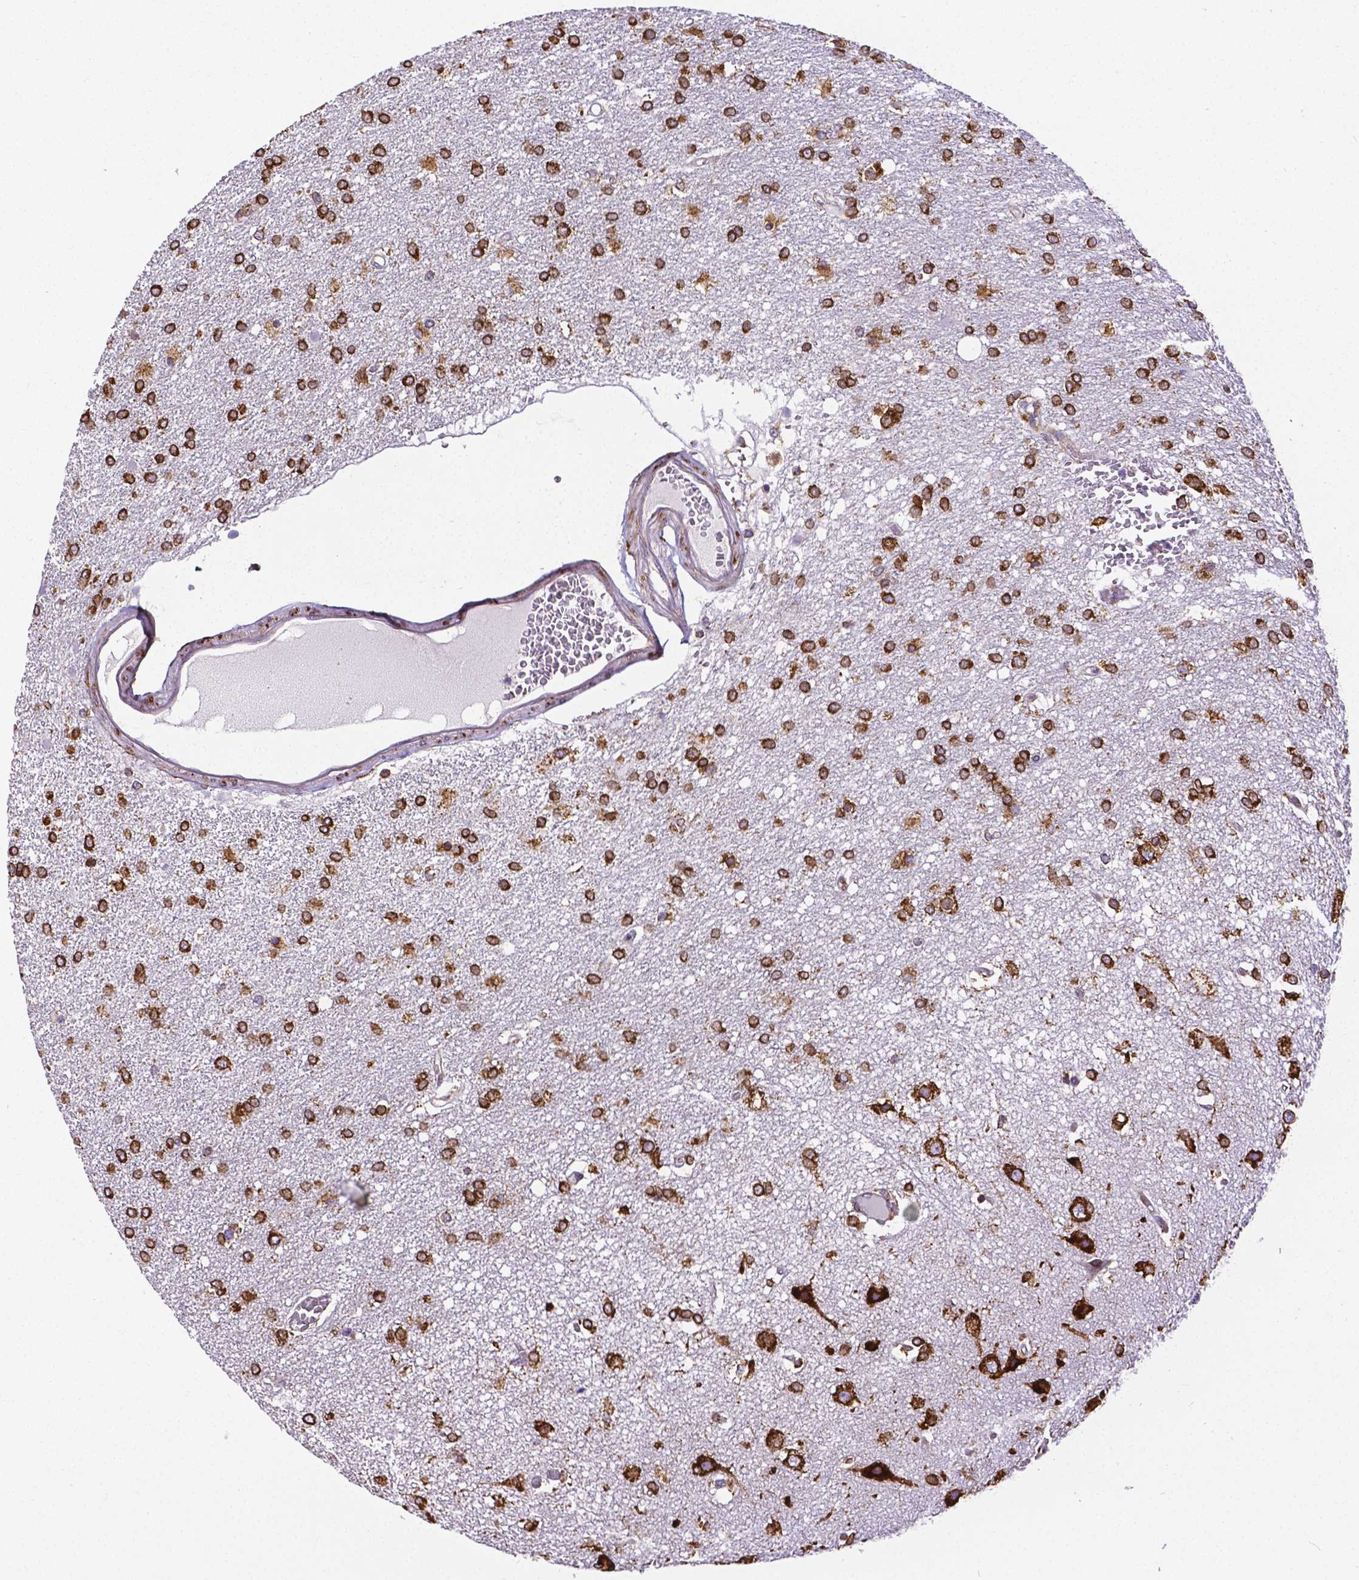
{"staining": {"intensity": "strong", "quantity": ">75%", "location": "cytoplasmic/membranous"}, "tissue": "glioma", "cell_type": "Tumor cells", "image_type": "cancer", "snomed": [{"axis": "morphology", "description": "Glioma, malignant, High grade"}, {"axis": "topography", "description": "Brain"}], "caption": "Glioma was stained to show a protein in brown. There is high levels of strong cytoplasmic/membranous expression in about >75% of tumor cells. (brown staining indicates protein expression, while blue staining denotes nuclei).", "gene": "MTDH", "patient": {"sex": "female", "age": 61}}